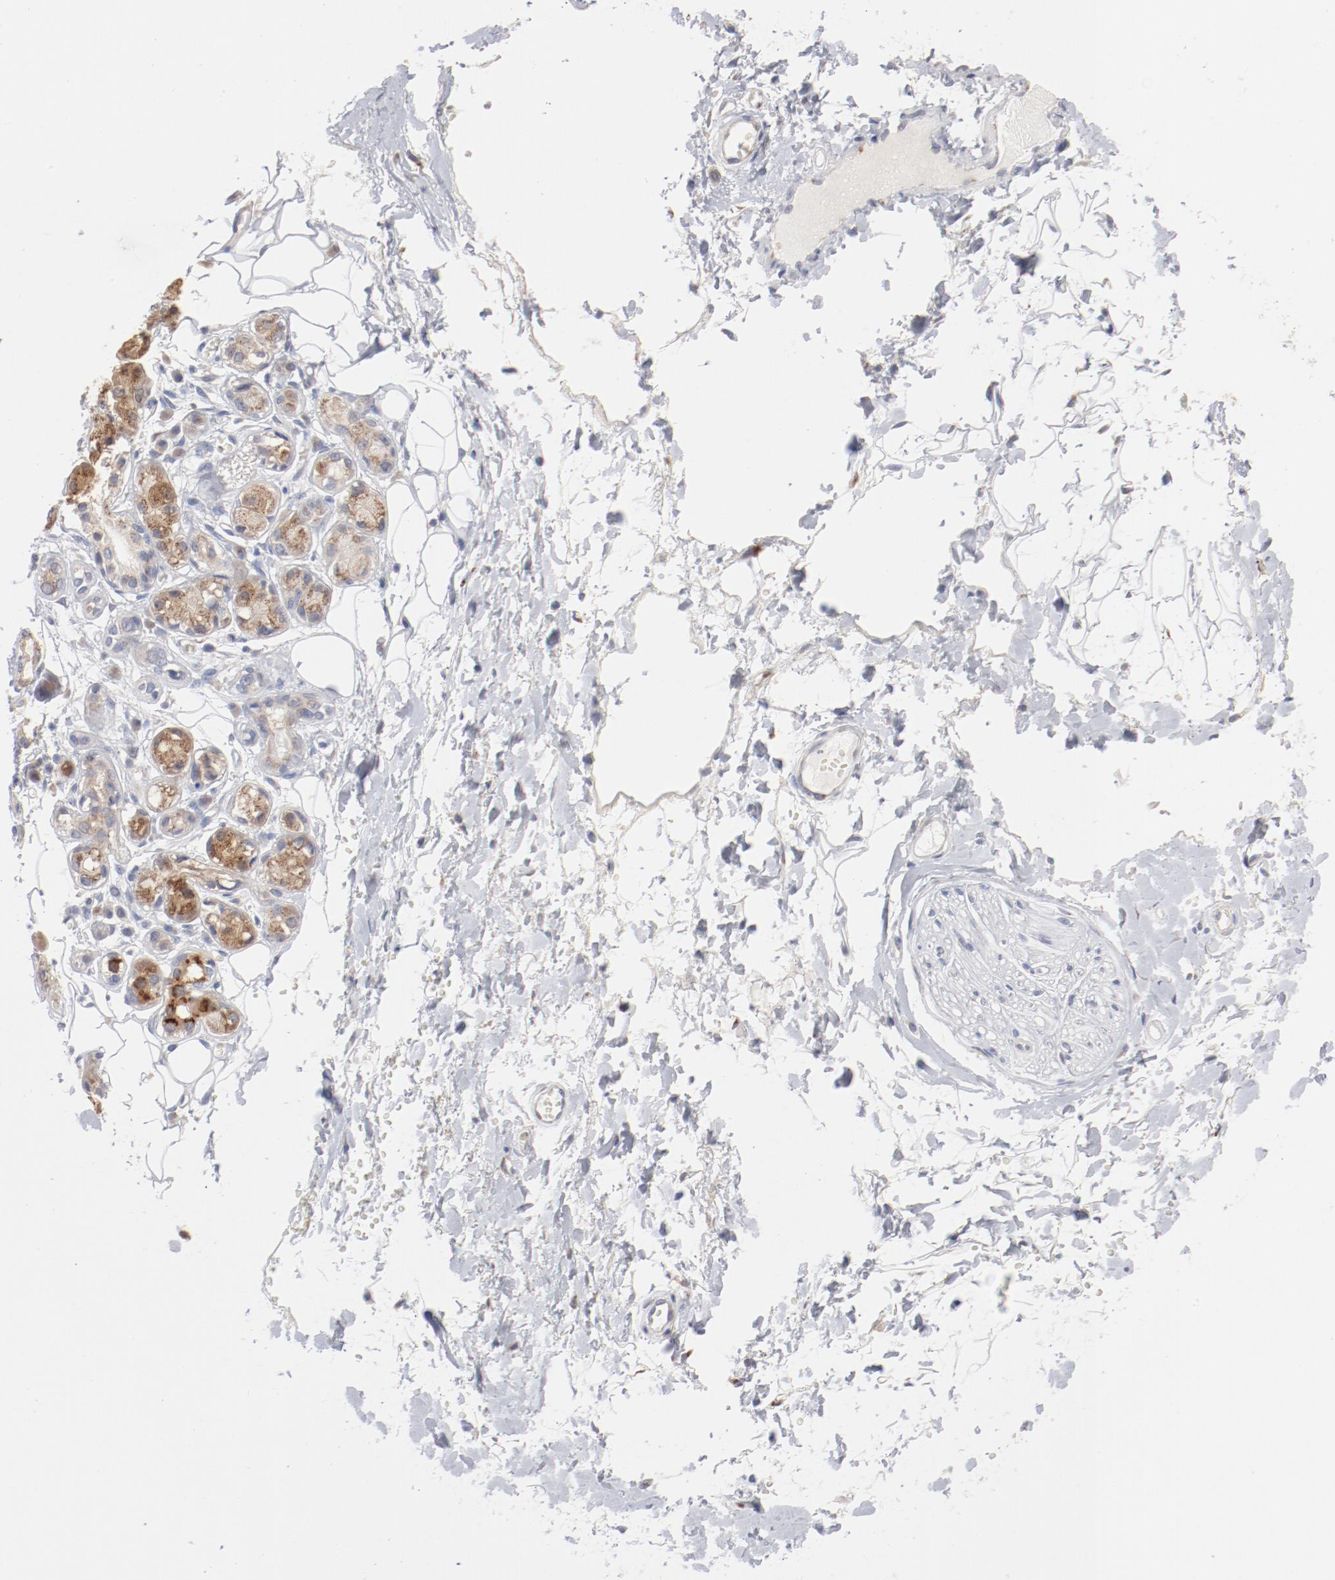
{"staining": {"intensity": "negative", "quantity": "none", "location": "none"}, "tissue": "adipose tissue", "cell_type": "Adipocytes", "image_type": "normal", "snomed": [{"axis": "morphology", "description": "Normal tissue, NOS"}, {"axis": "morphology", "description": "Inflammation, NOS"}, {"axis": "topography", "description": "Salivary gland"}, {"axis": "topography", "description": "Peripheral nerve tissue"}], "caption": "DAB (3,3'-diaminobenzidine) immunohistochemical staining of unremarkable human adipose tissue demonstrates no significant expression in adipocytes. (DAB IHC visualized using brightfield microscopy, high magnification).", "gene": "AK7", "patient": {"sex": "female", "age": 75}}